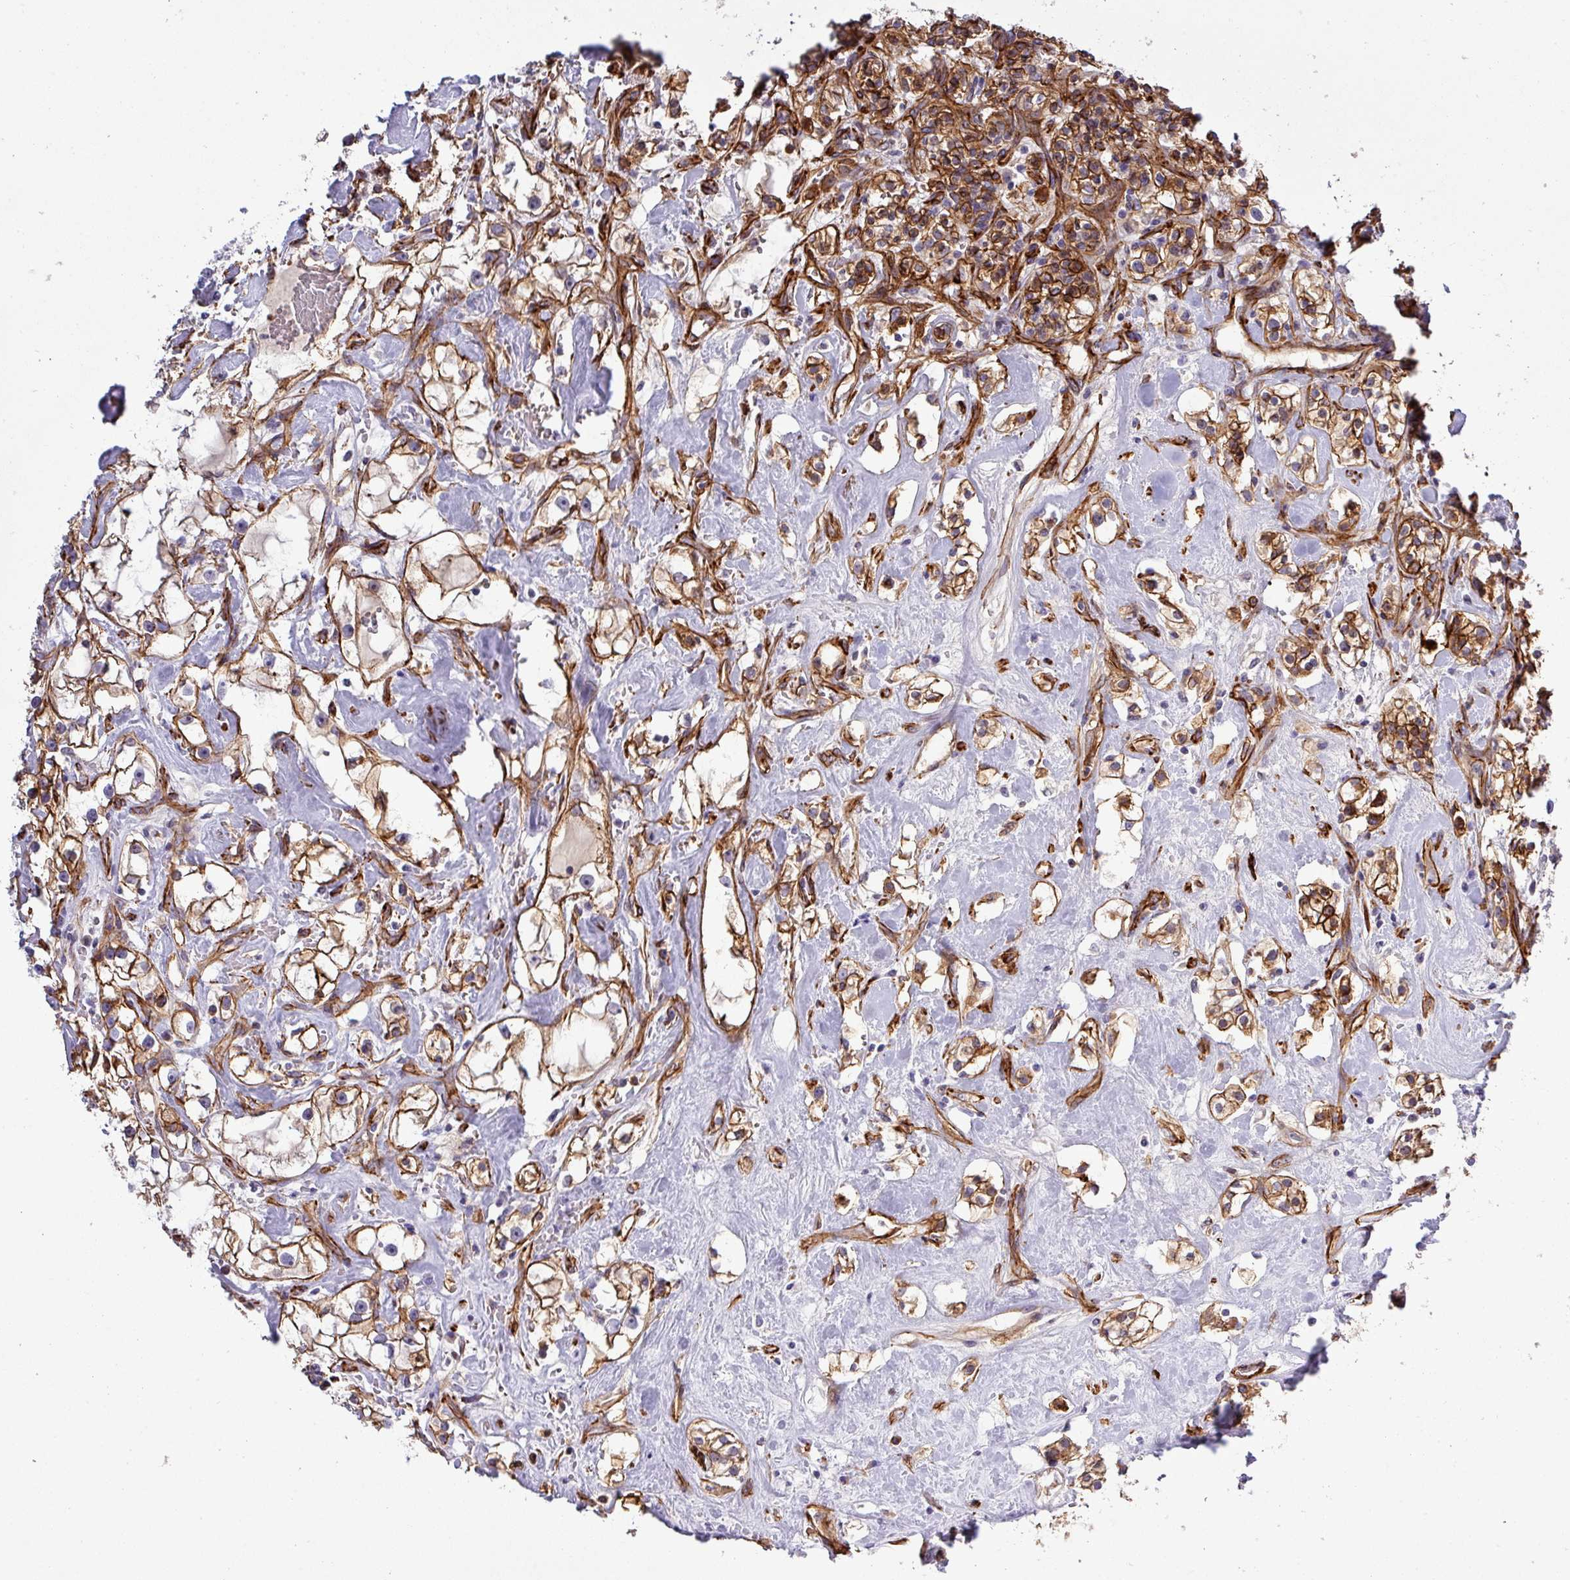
{"staining": {"intensity": "strong", "quantity": ">75%", "location": "cytoplasmic/membranous"}, "tissue": "renal cancer", "cell_type": "Tumor cells", "image_type": "cancer", "snomed": [{"axis": "morphology", "description": "Adenocarcinoma, NOS"}, {"axis": "topography", "description": "Kidney"}], "caption": "Protein positivity by IHC reveals strong cytoplasmic/membranous positivity in about >75% of tumor cells in renal cancer (adenocarcinoma).", "gene": "PARD6A", "patient": {"sex": "male", "age": 77}}